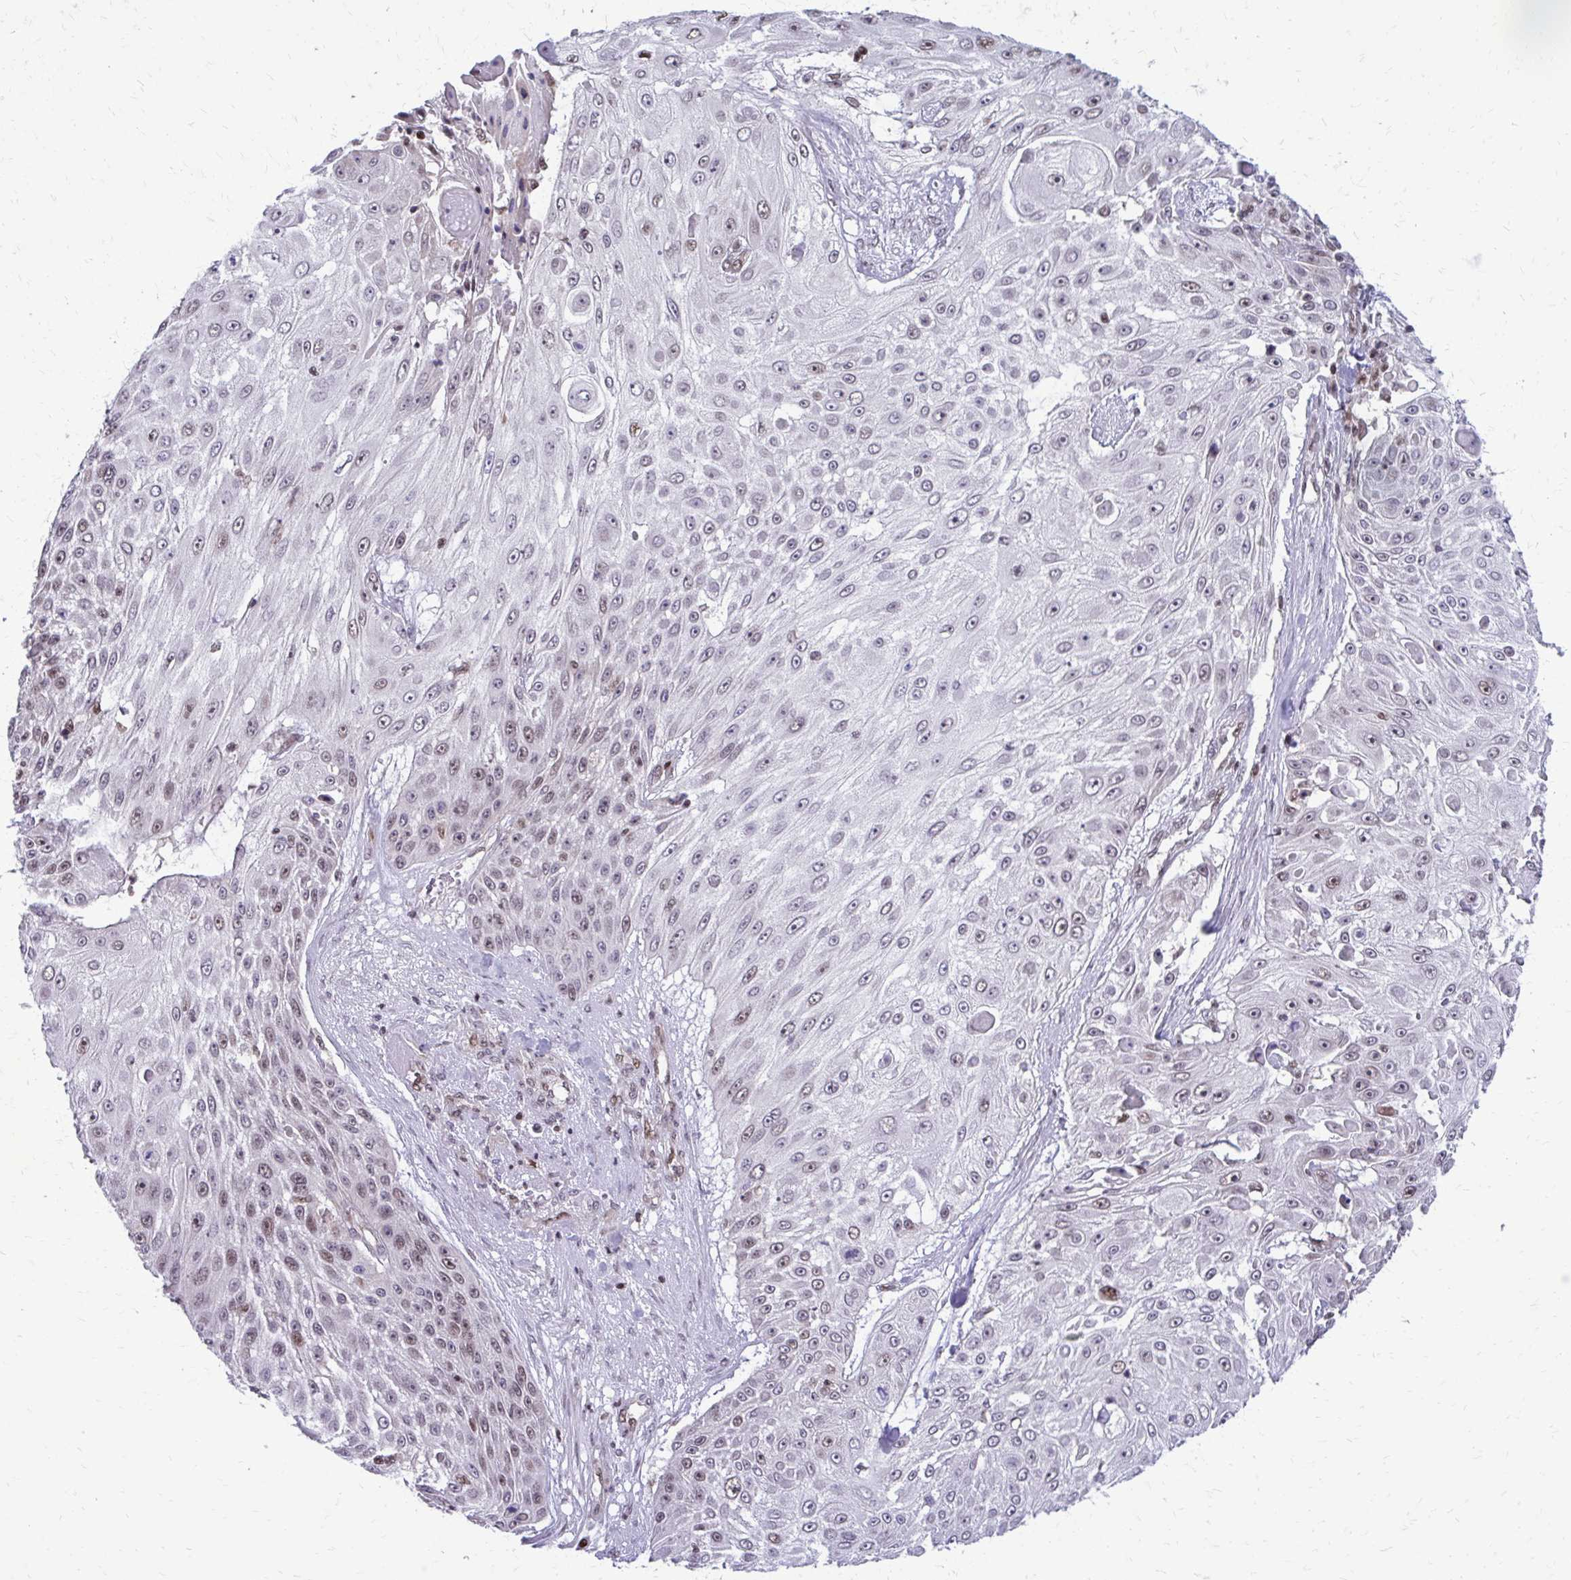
{"staining": {"intensity": "weak", "quantity": "25%-75%", "location": "nuclear"}, "tissue": "skin cancer", "cell_type": "Tumor cells", "image_type": "cancer", "snomed": [{"axis": "morphology", "description": "Squamous cell carcinoma, NOS"}, {"axis": "topography", "description": "Skin"}], "caption": "An immunohistochemistry (IHC) micrograph of tumor tissue is shown. Protein staining in brown labels weak nuclear positivity in skin squamous cell carcinoma within tumor cells.", "gene": "ANKRD30B", "patient": {"sex": "female", "age": 86}}